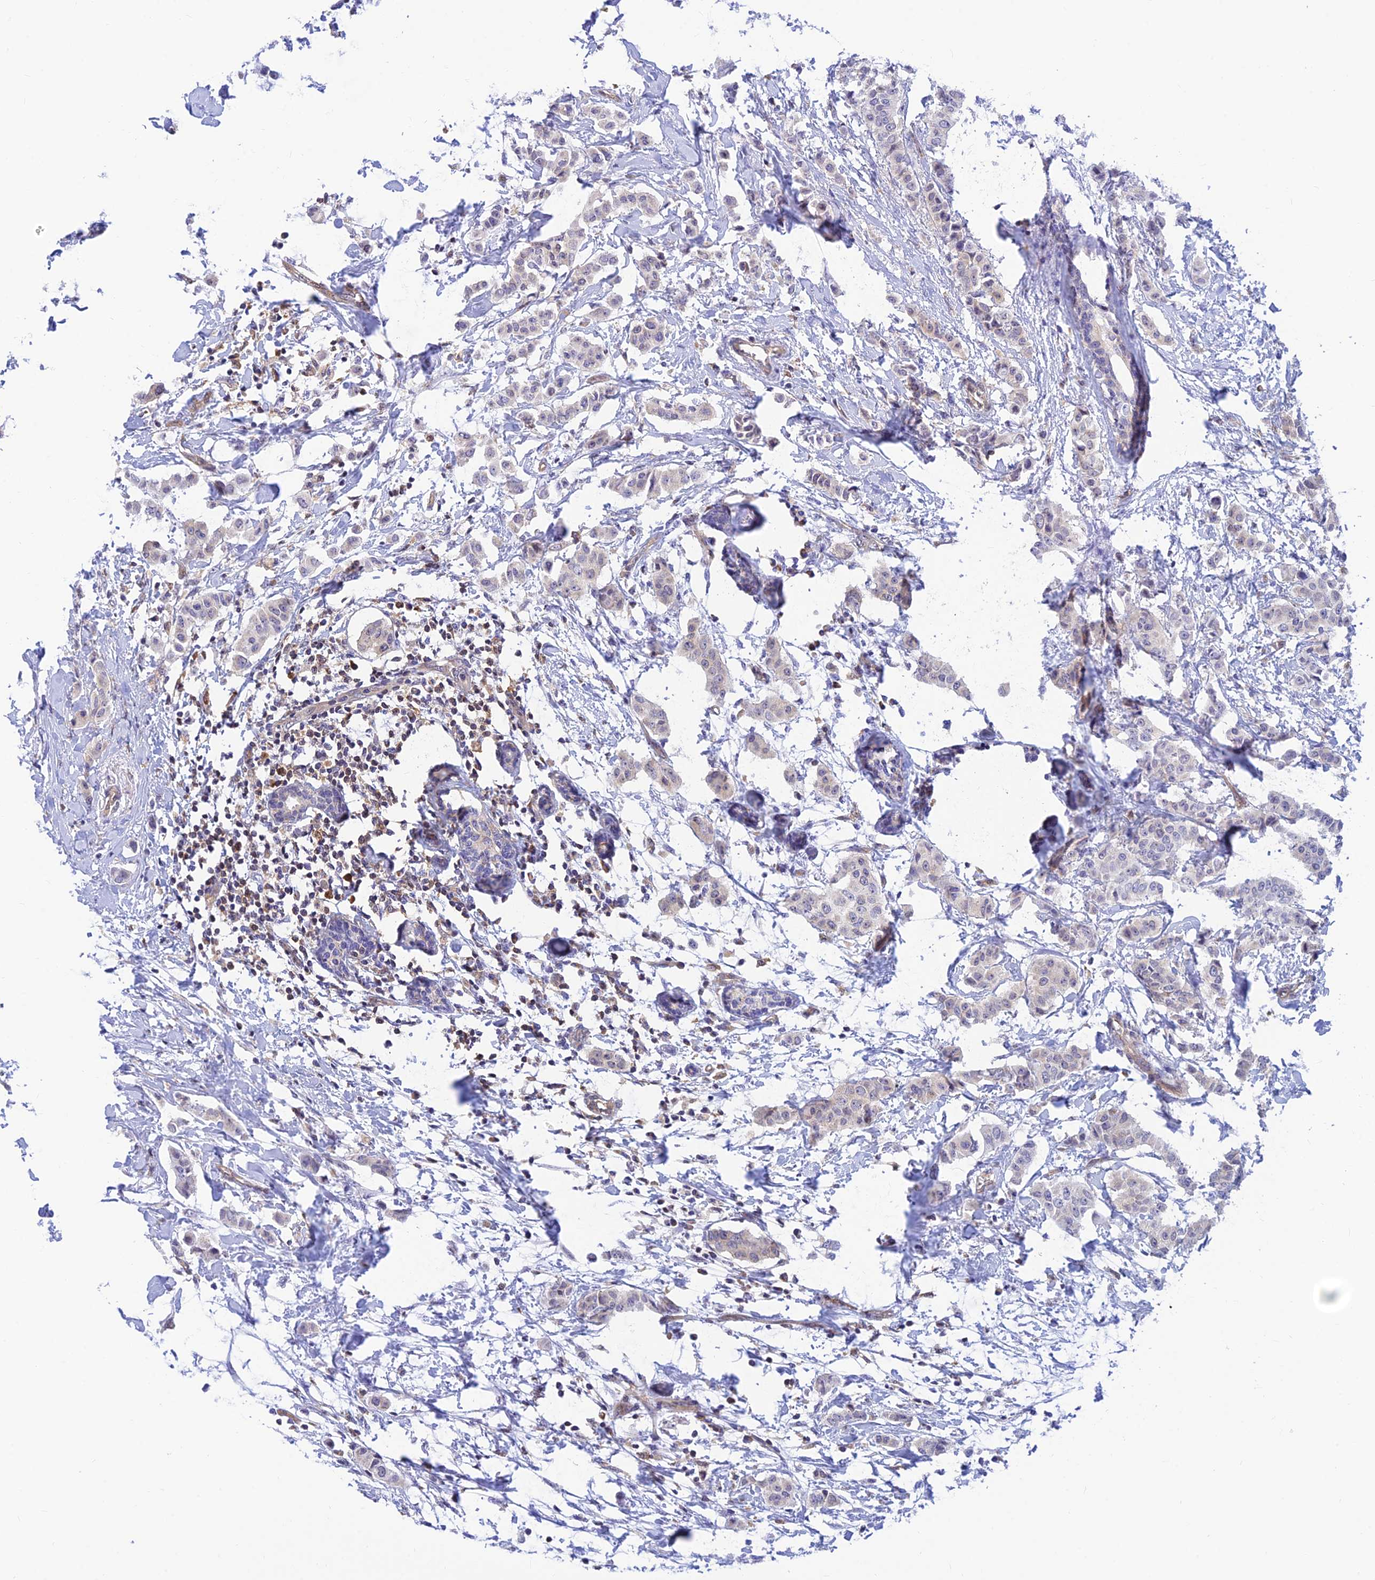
{"staining": {"intensity": "negative", "quantity": "none", "location": "none"}, "tissue": "breast cancer", "cell_type": "Tumor cells", "image_type": "cancer", "snomed": [{"axis": "morphology", "description": "Duct carcinoma"}, {"axis": "topography", "description": "Breast"}], "caption": "The micrograph shows no staining of tumor cells in breast cancer (invasive ductal carcinoma).", "gene": "LYSMD2", "patient": {"sex": "female", "age": 40}}